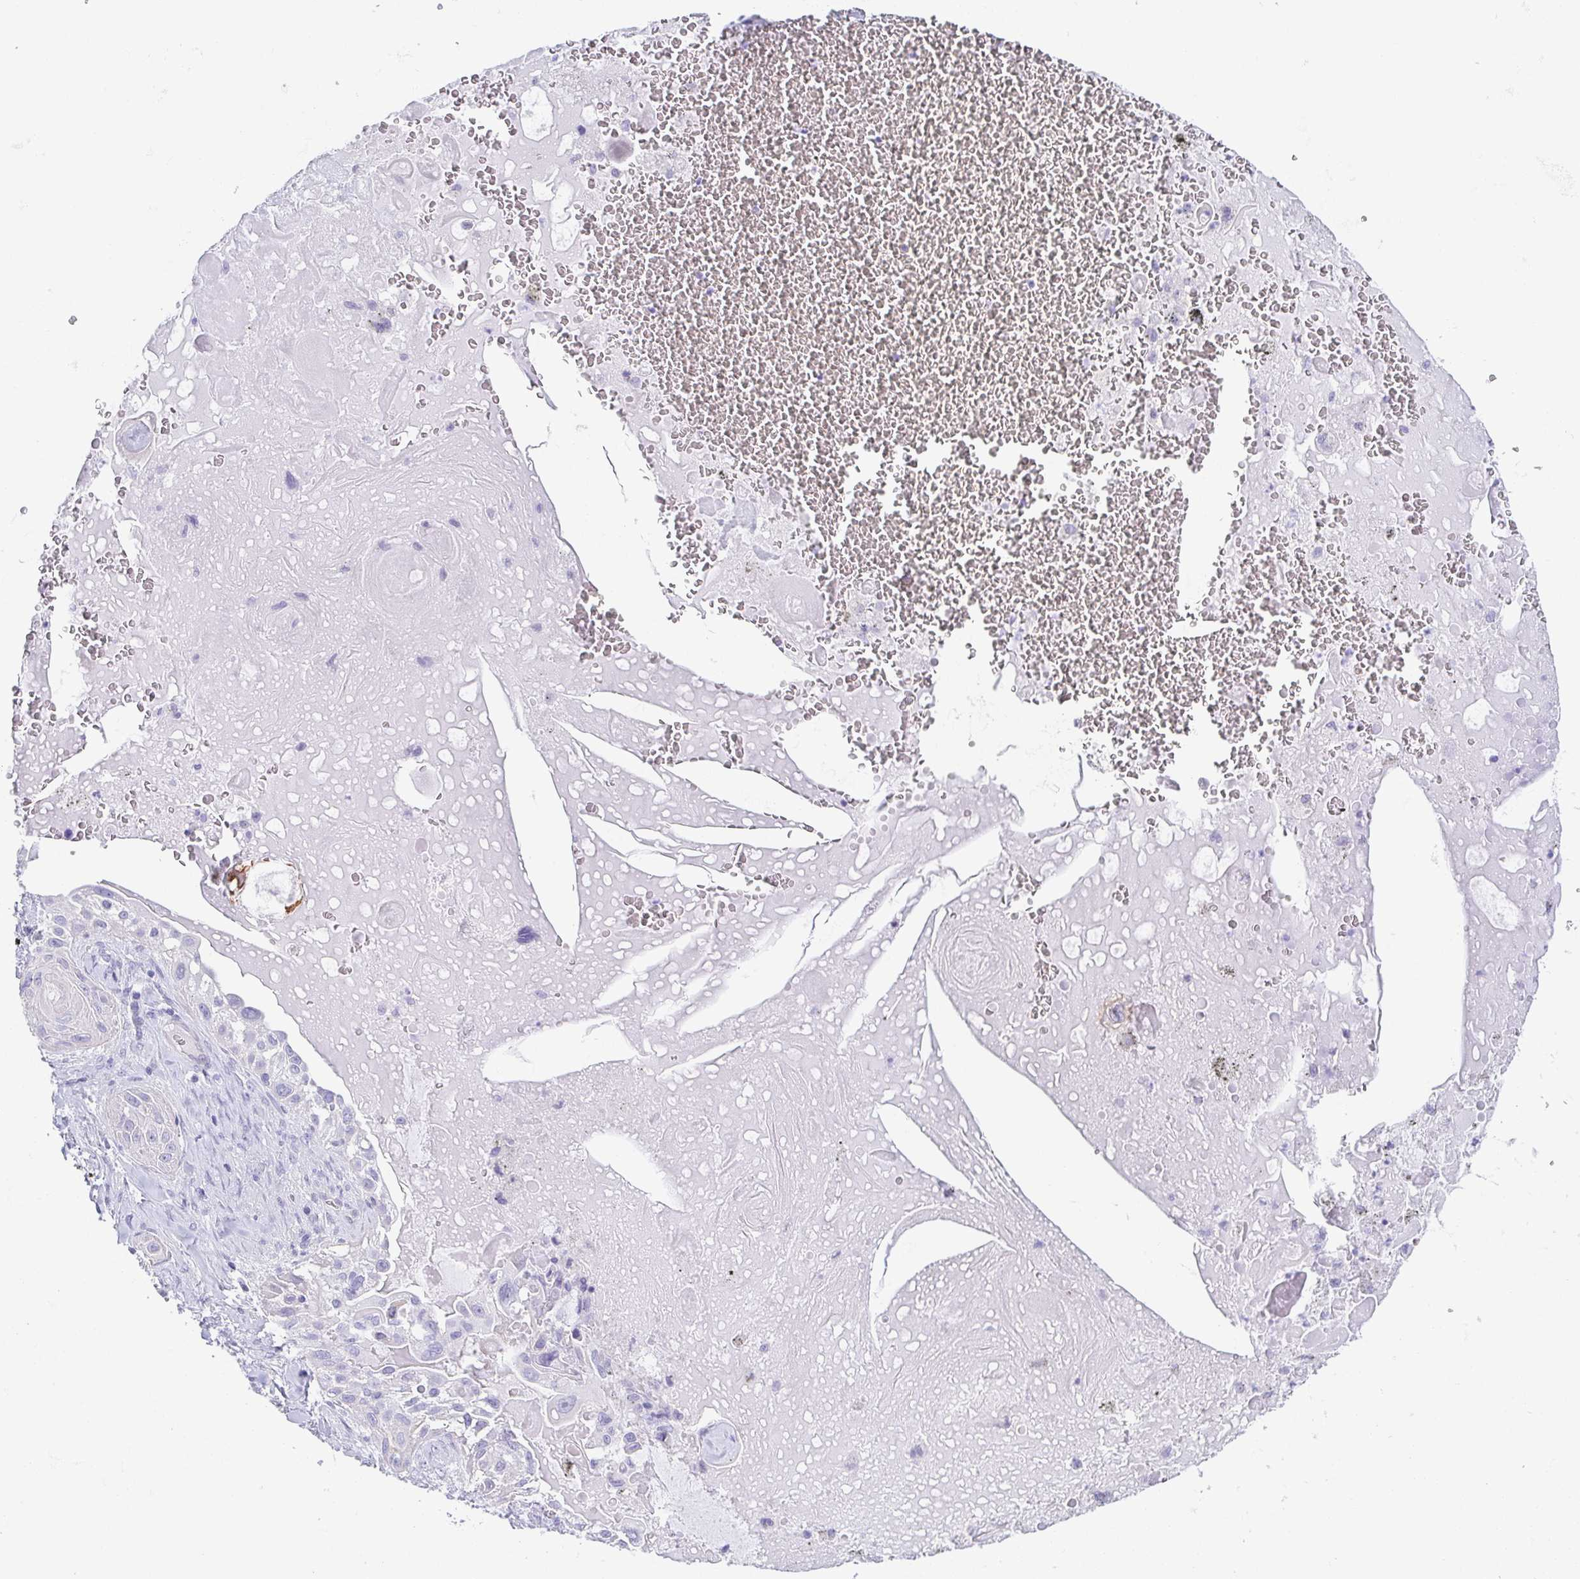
{"staining": {"intensity": "negative", "quantity": "none", "location": "none"}, "tissue": "lung cancer", "cell_type": "Tumor cells", "image_type": "cancer", "snomed": [{"axis": "morphology", "description": "Squamous cell carcinoma, NOS"}, {"axis": "topography", "description": "Lung"}], "caption": "There is no significant staining in tumor cells of lung cancer. (DAB (3,3'-diaminobenzidine) IHC, high magnification).", "gene": "PRR4", "patient": {"sex": "male", "age": 79}}